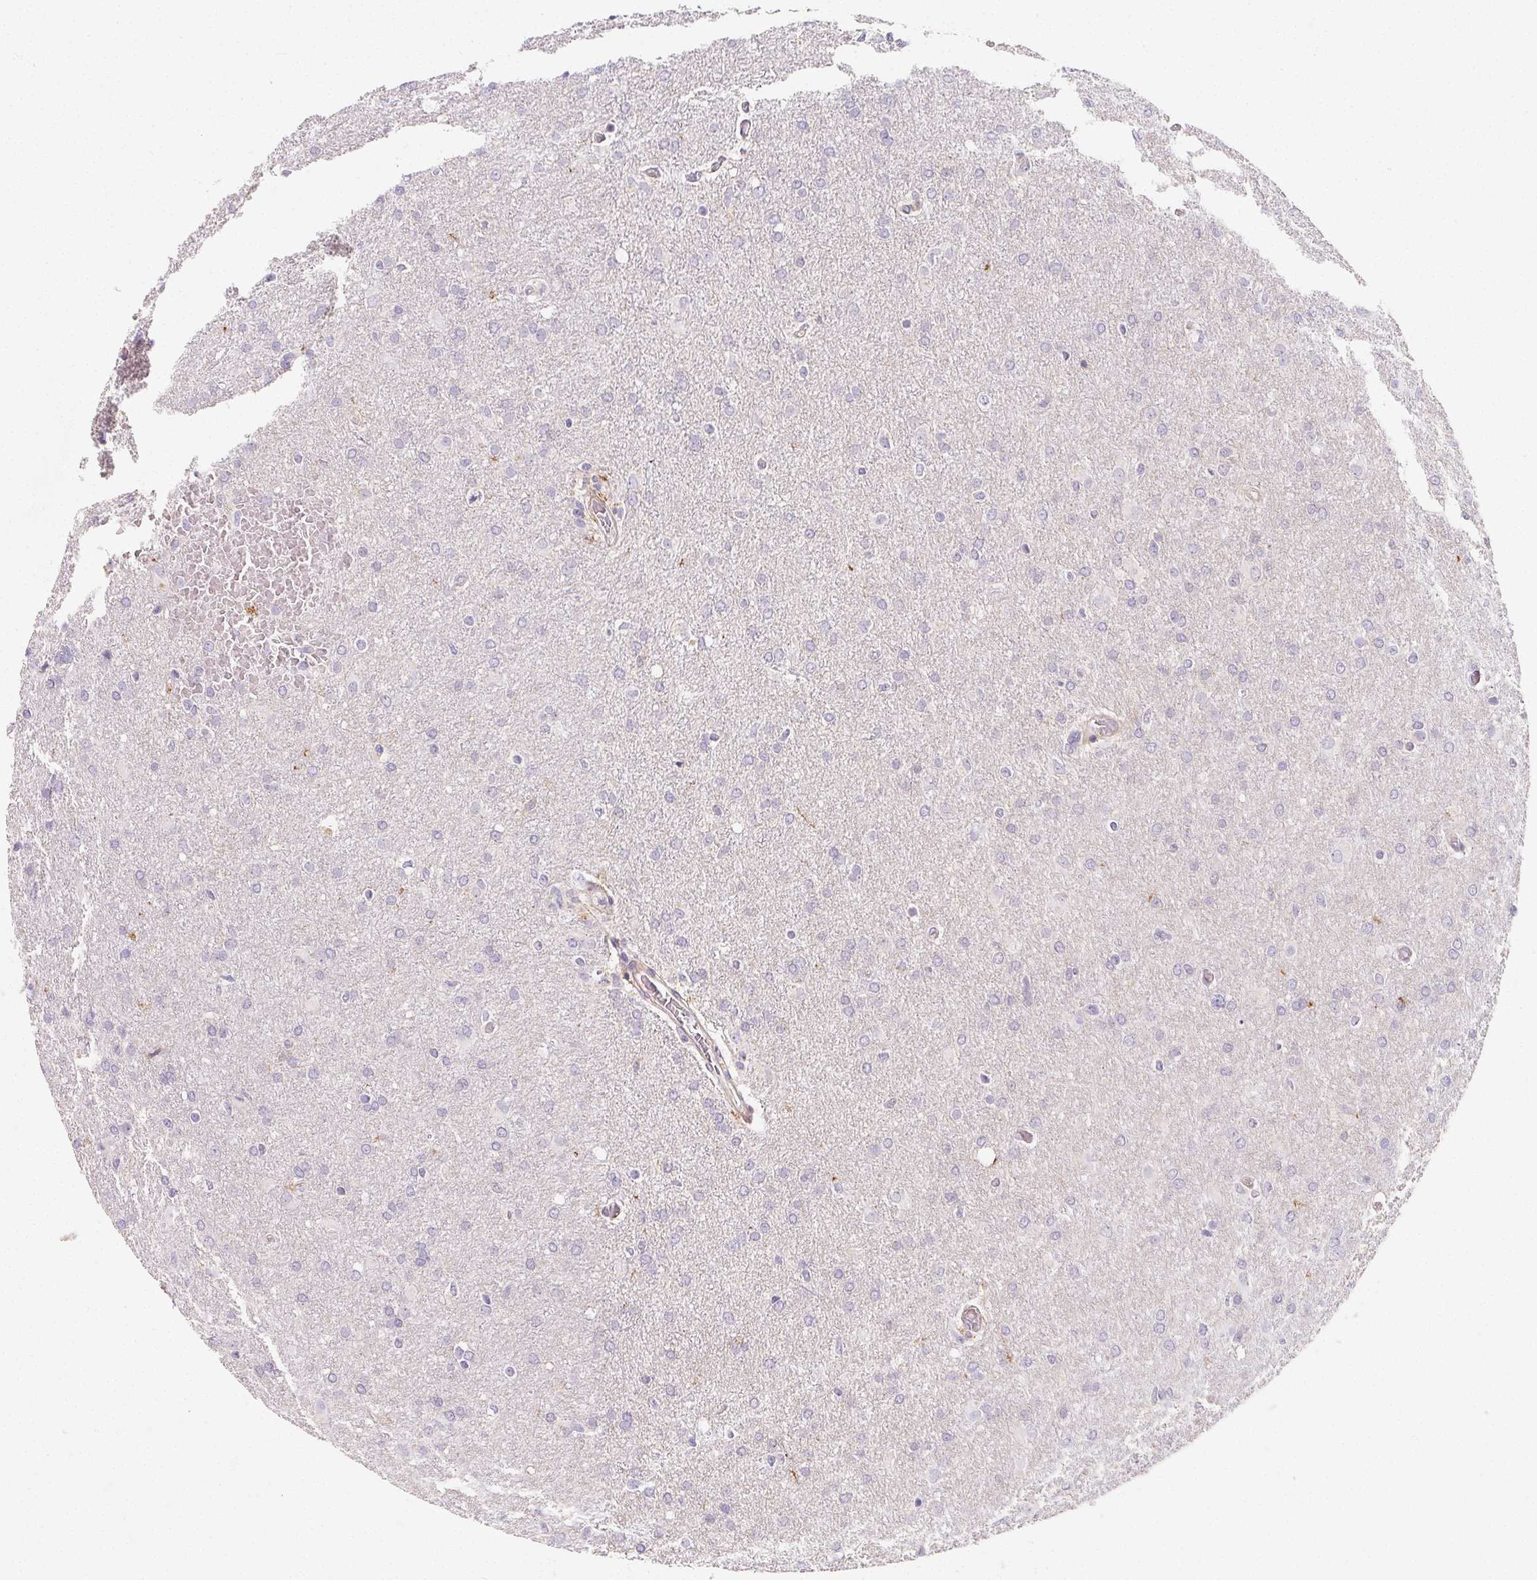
{"staining": {"intensity": "negative", "quantity": "none", "location": "none"}, "tissue": "glioma", "cell_type": "Tumor cells", "image_type": "cancer", "snomed": [{"axis": "morphology", "description": "Glioma, malignant, High grade"}, {"axis": "topography", "description": "Brain"}], "caption": "The IHC histopathology image has no significant expression in tumor cells of glioma tissue.", "gene": "LRRC23", "patient": {"sex": "male", "age": 68}}